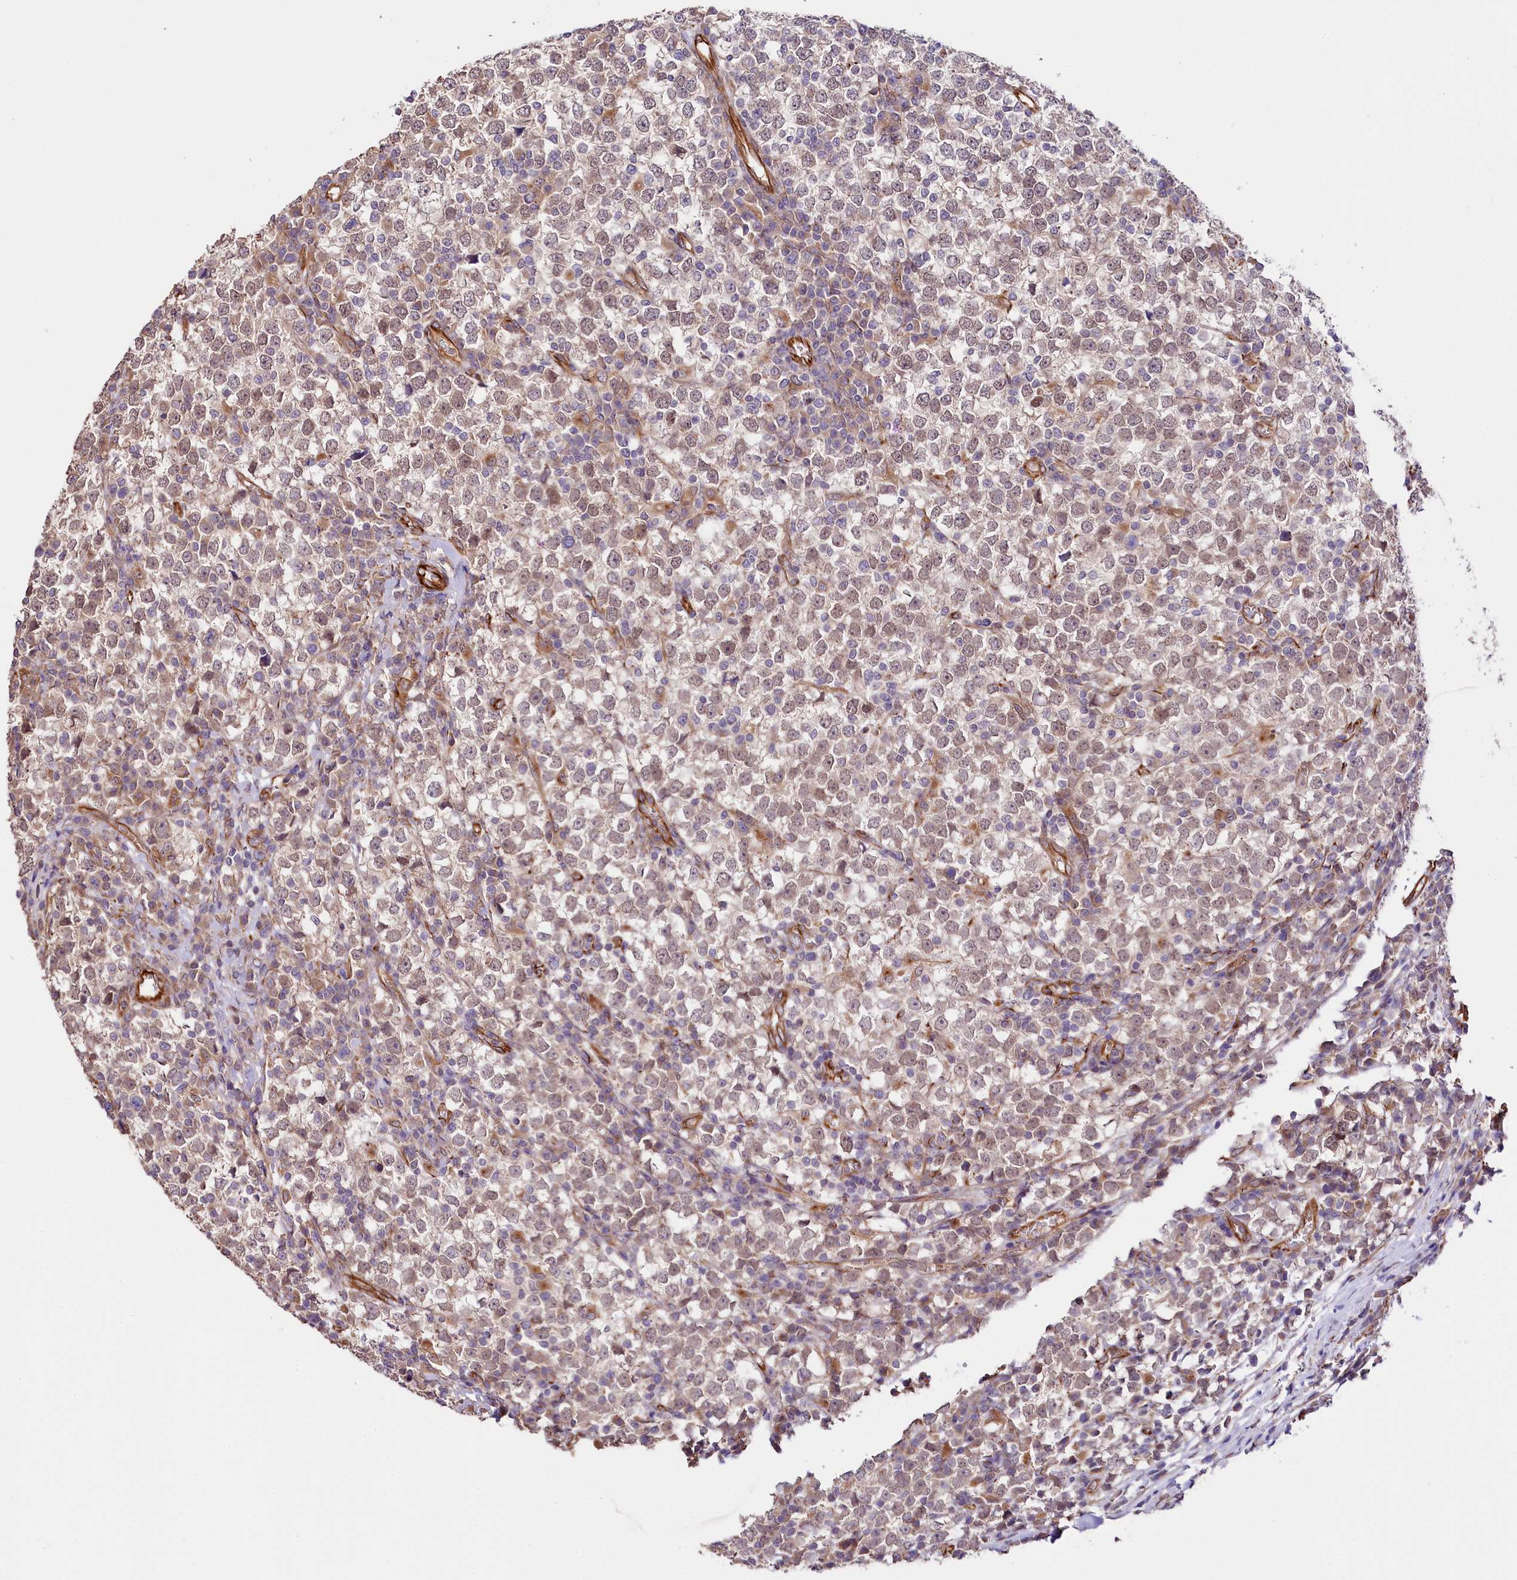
{"staining": {"intensity": "weak", "quantity": ">75%", "location": "cytoplasmic/membranous,nuclear"}, "tissue": "testis cancer", "cell_type": "Tumor cells", "image_type": "cancer", "snomed": [{"axis": "morphology", "description": "Seminoma, NOS"}, {"axis": "topography", "description": "Testis"}], "caption": "Protein staining reveals weak cytoplasmic/membranous and nuclear positivity in about >75% of tumor cells in testis cancer (seminoma).", "gene": "TTC12", "patient": {"sex": "male", "age": 65}}